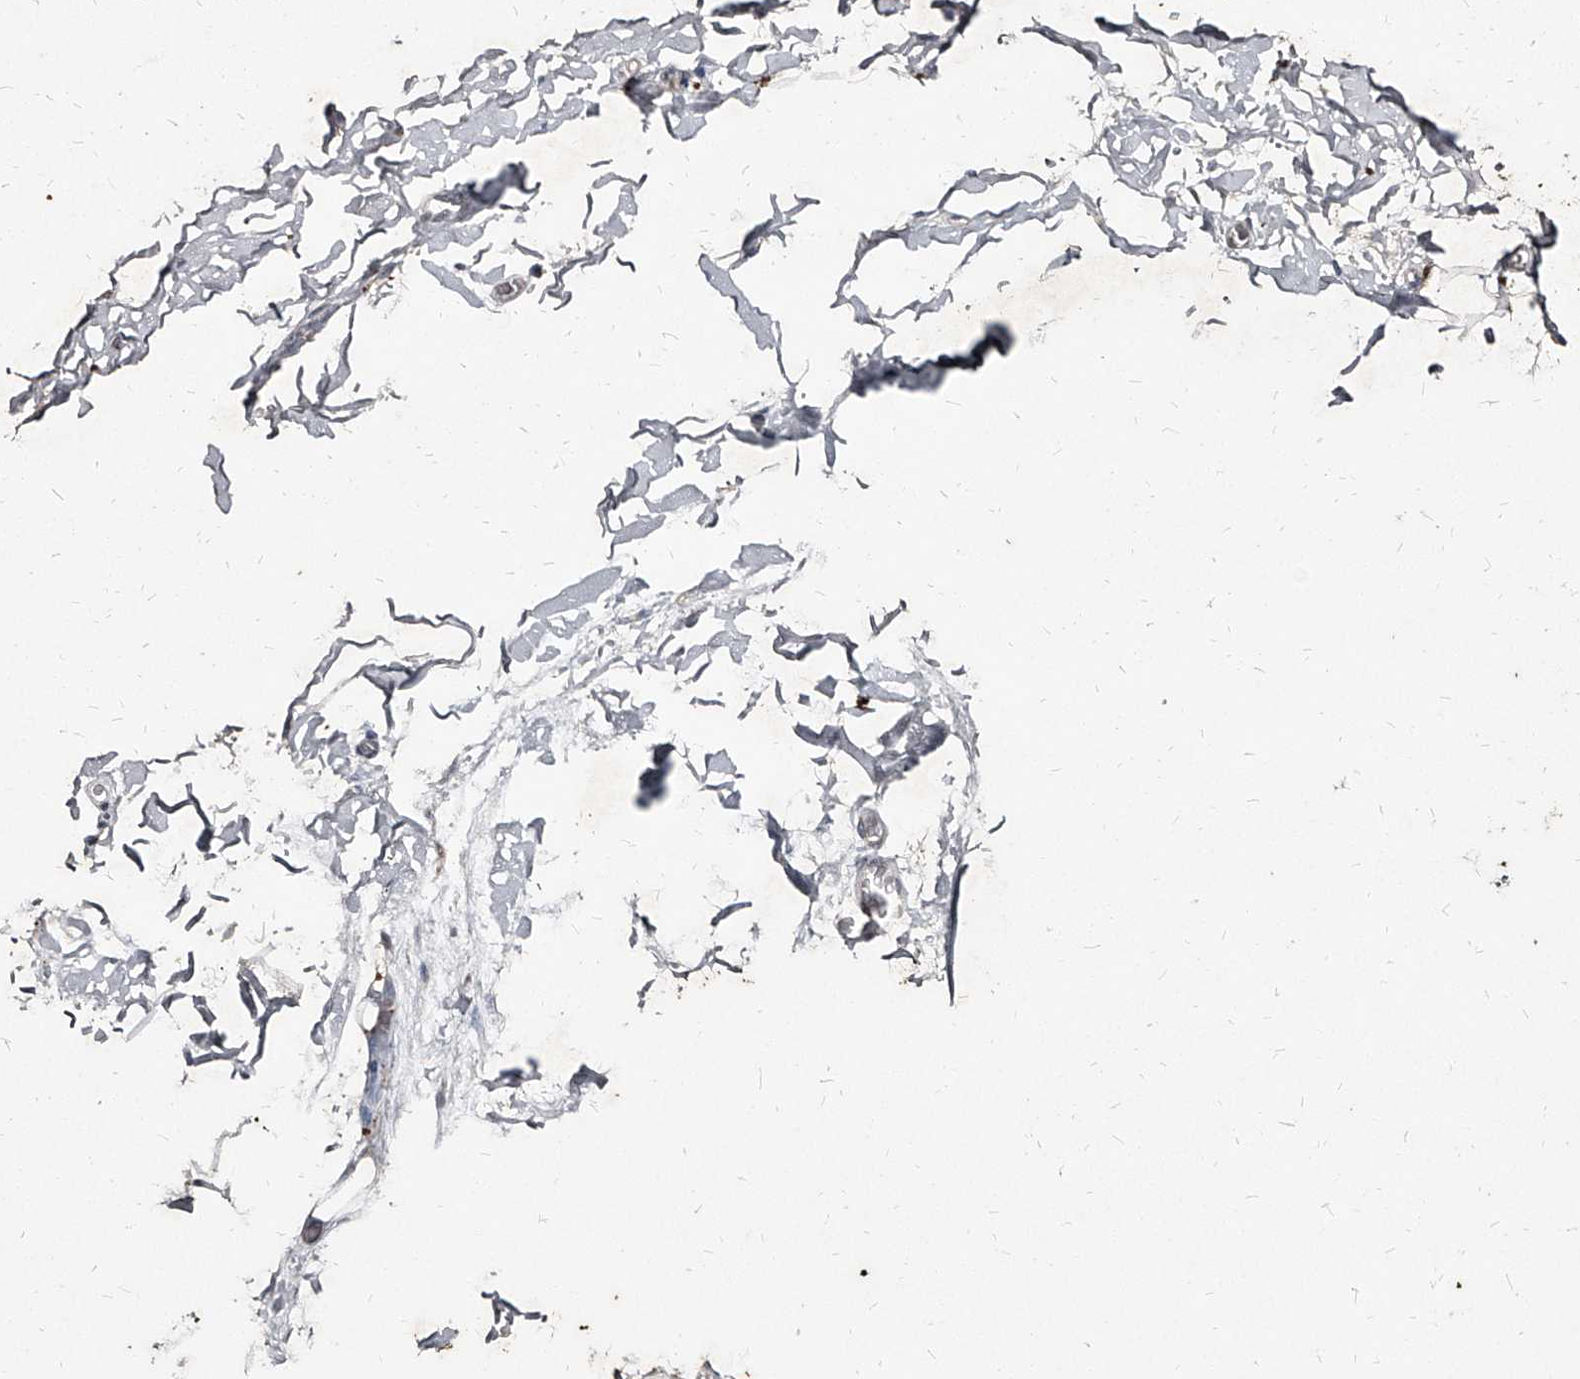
{"staining": {"intensity": "negative", "quantity": "none", "location": "none"}, "tissue": "adipose tissue", "cell_type": "Adipocytes", "image_type": "normal", "snomed": [{"axis": "morphology", "description": "Normal tissue, NOS"}, {"axis": "morphology", "description": "Adenocarcinoma, NOS"}, {"axis": "topography", "description": "Pancreas"}, {"axis": "topography", "description": "Peripheral nerve tissue"}], "caption": "Adipocytes show no significant staining in benign adipose tissue. The staining is performed using DAB (3,3'-diaminobenzidine) brown chromogen with nuclei counter-stained in using hematoxylin.", "gene": "GPR183", "patient": {"sex": "male", "age": 59}}